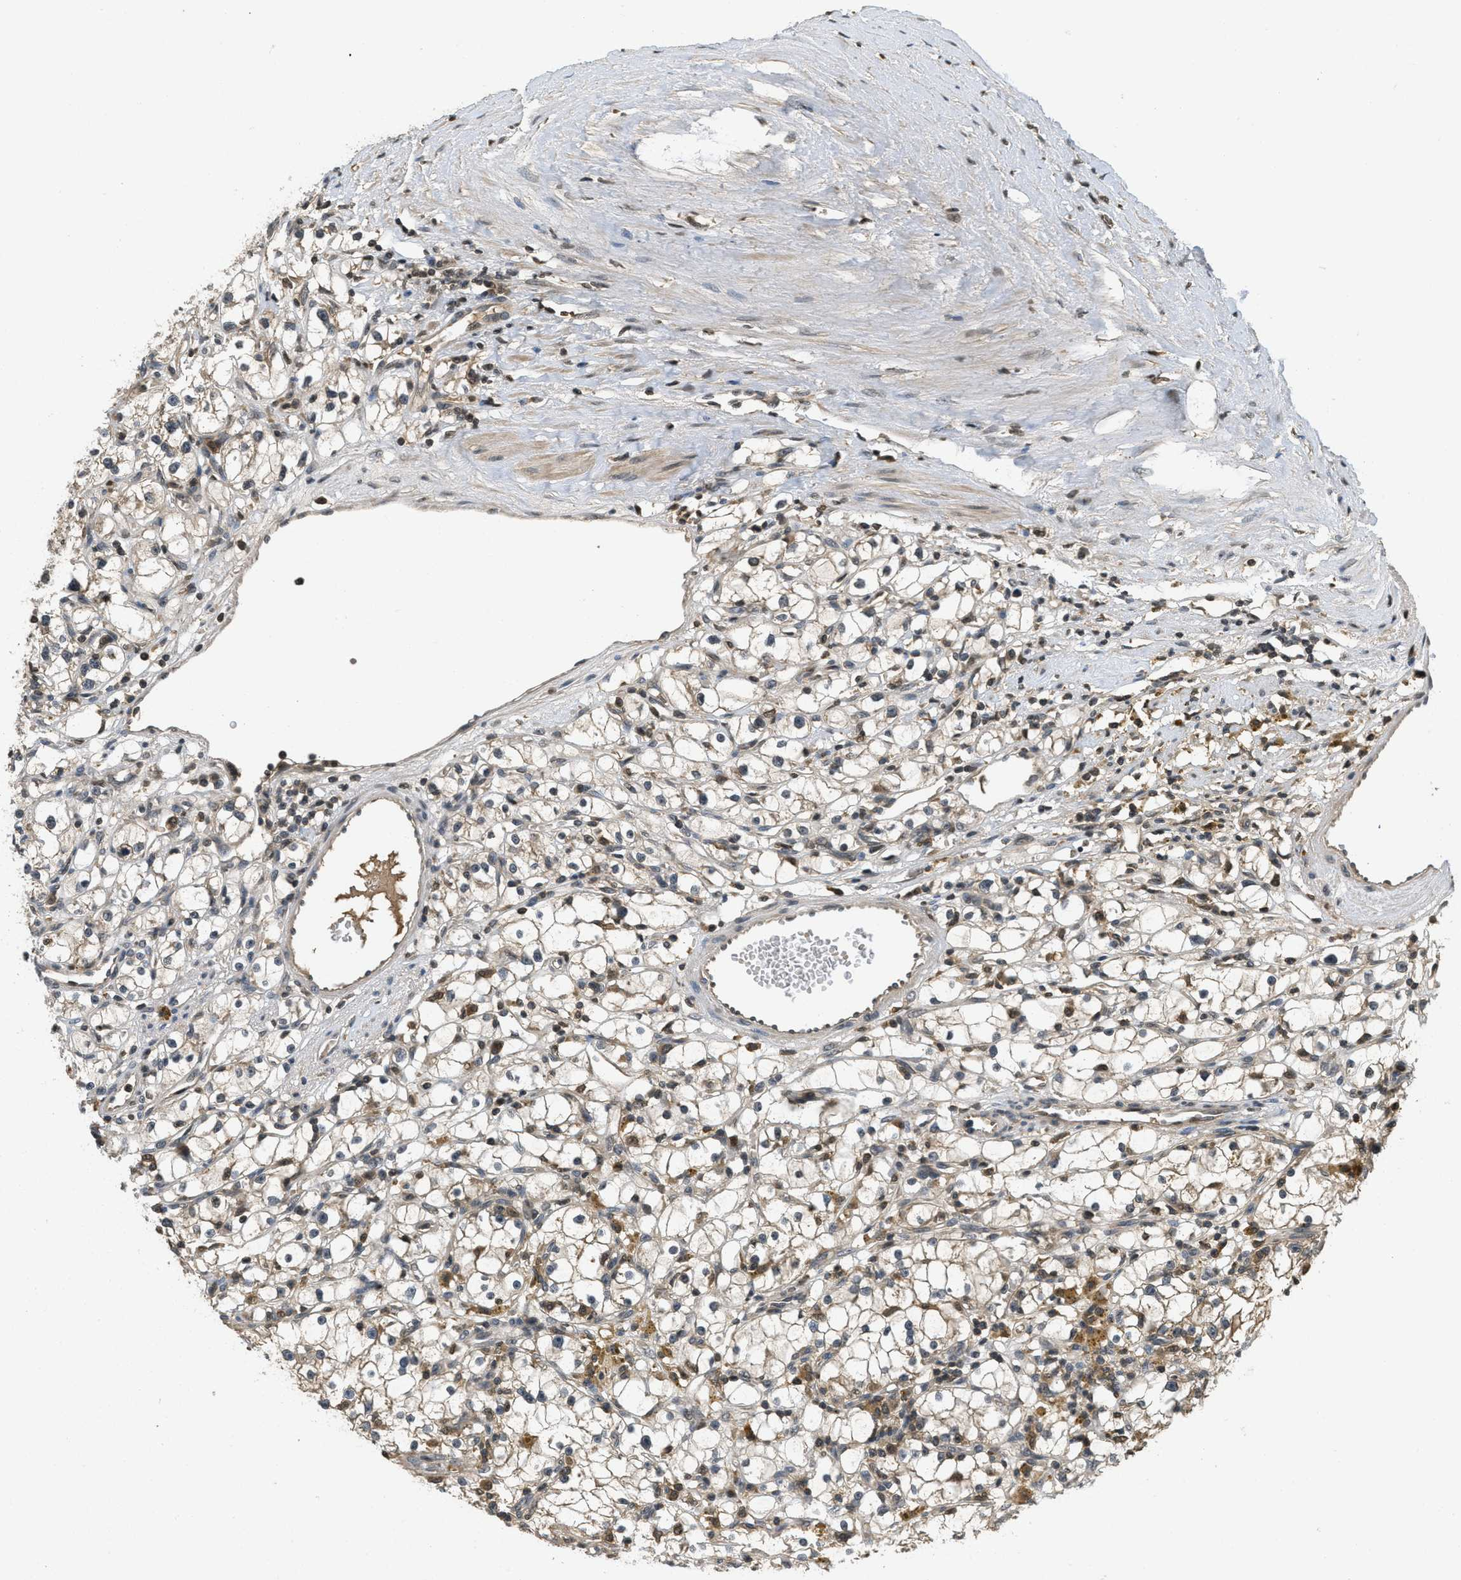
{"staining": {"intensity": "weak", "quantity": ">75%", "location": "cytoplasmic/membranous,nuclear"}, "tissue": "renal cancer", "cell_type": "Tumor cells", "image_type": "cancer", "snomed": [{"axis": "morphology", "description": "Adenocarcinoma, NOS"}, {"axis": "topography", "description": "Kidney"}], "caption": "Protein expression analysis of human renal cancer (adenocarcinoma) reveals weak cytoplasmic/membranous and nuclear staining in approximately >75% of tumor cells. Immunohistochemistry (ihc) stains the protein in brown and the nuclei are stained blue.", "gene": "ATG7", "patient": {"sex": "male", "age": 56}}